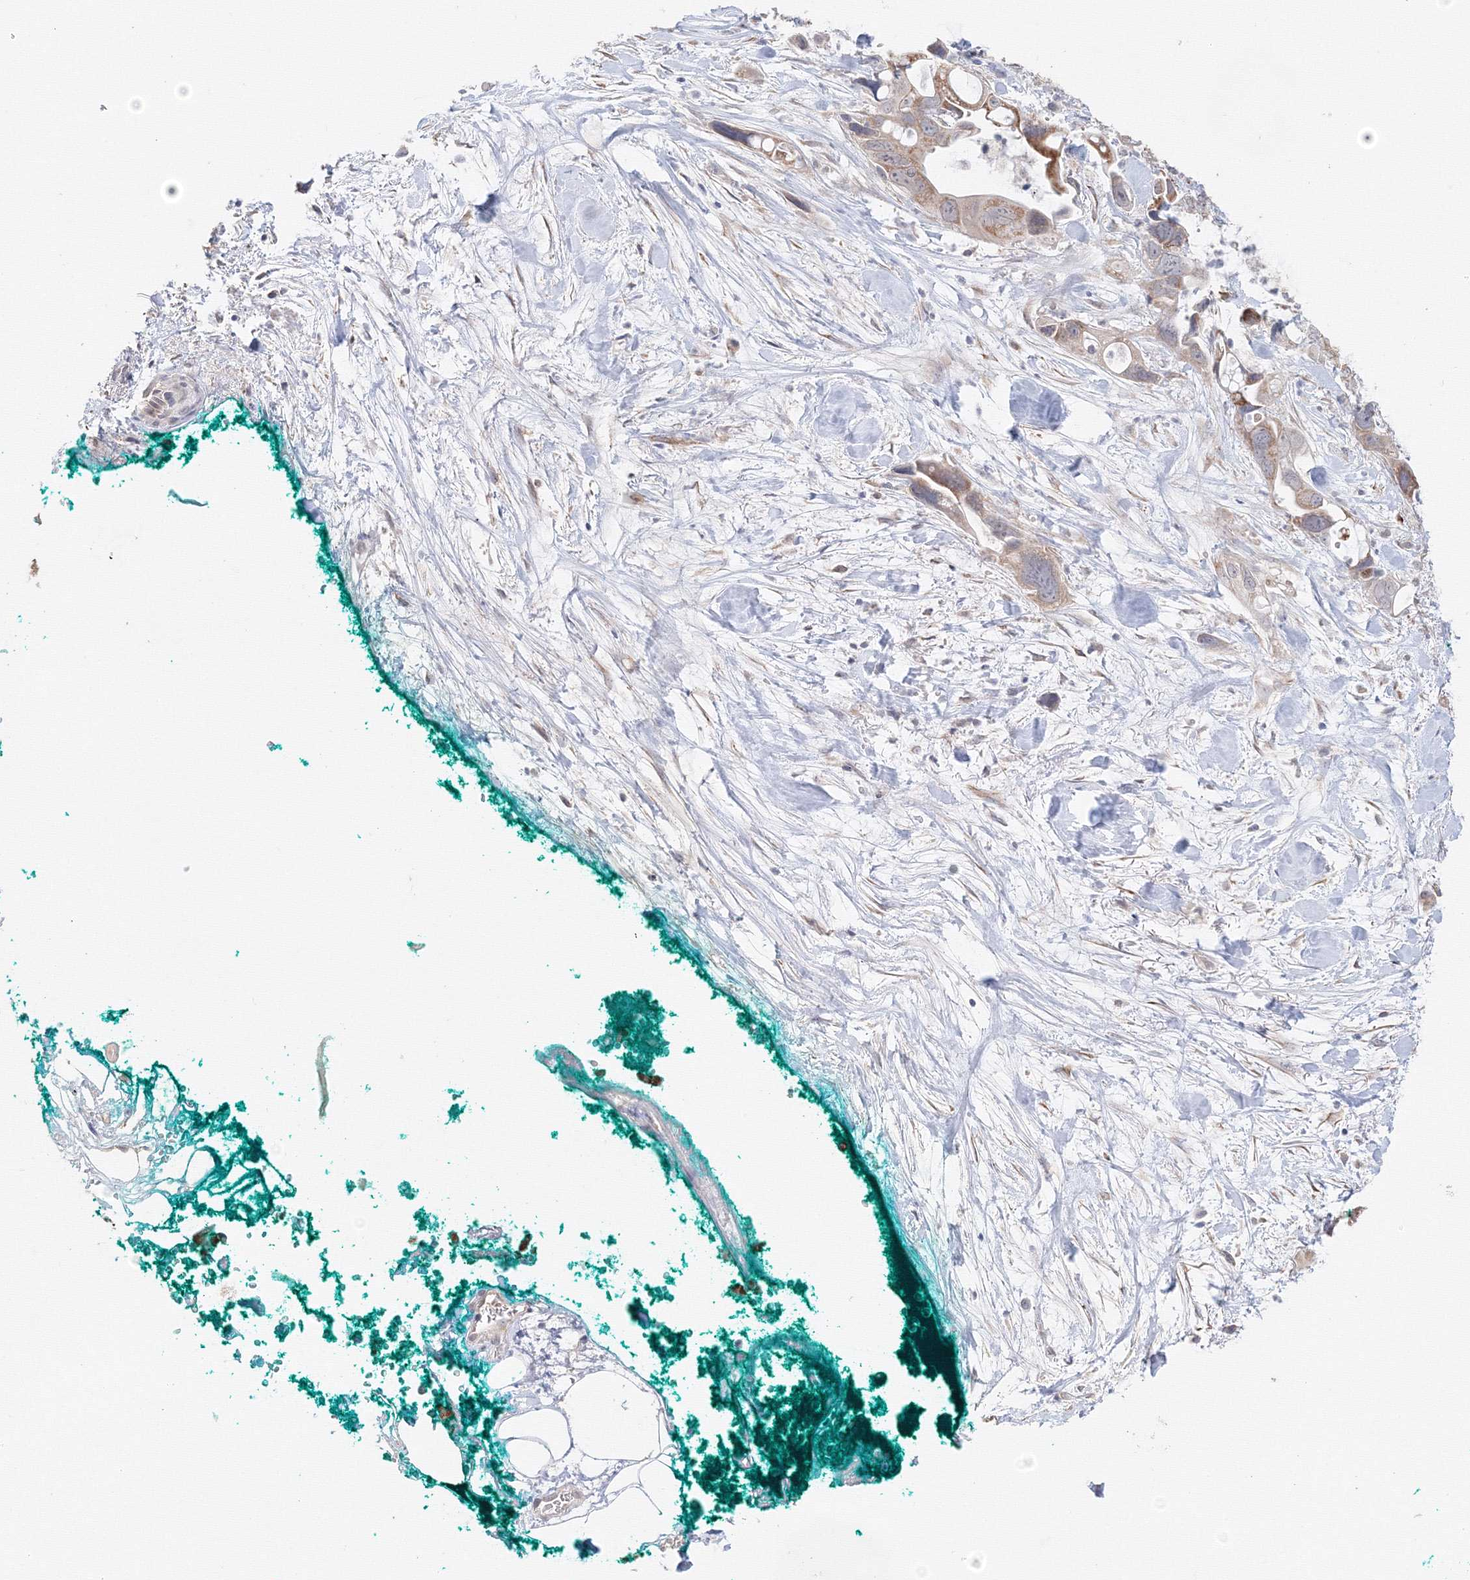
{"staining": {"intensity": "moderate", "quantity": "<25%", "location": "cytoplasmic/membranous"}, "tissue": "pancreatic cancer", "cell_type": "Tumor cells", "image_type": "cancer", "snomed": [{"axis": "morphology", "description": "Adenocarcinoma, NOS"}, {"axis": "topography", "description": "Pancreas"}], "caption": "Moderate cytoplasmic/membranous protein staining is present in about <25% of tumor cells in pancreatic adenocarcinoma.", "gene": "DHRS12", "patient": {"sex": "female", "age": 72}}